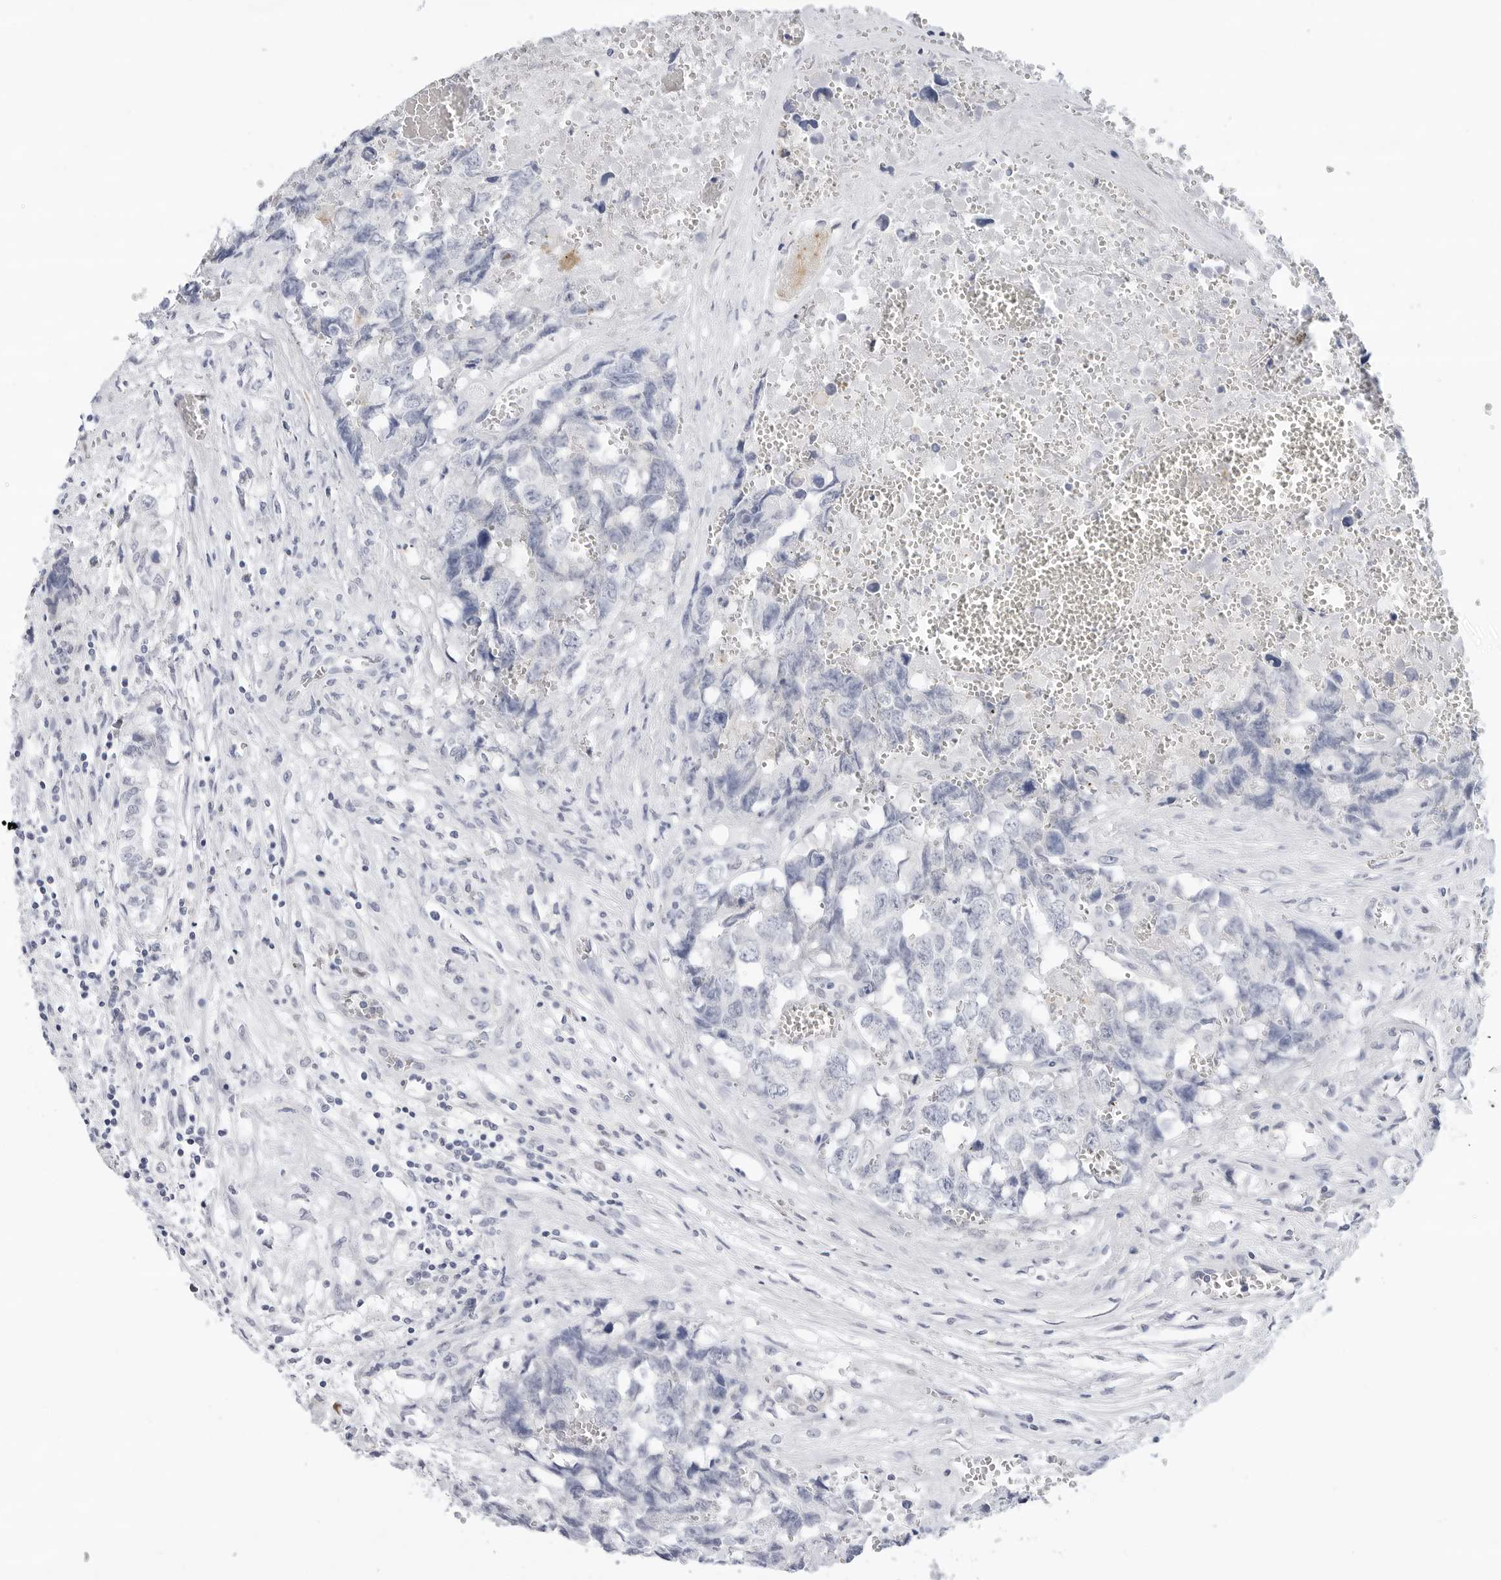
{"staining": {"intensity": "negative", "quantity": "none", "location": "none"}, "tissue": "testis cancer", "cell_type": "Tumor cells", "image_type": "cancer", "snomed": [{"axis": "morphology", "description": "Carcinoma, Embryonal, NOS"}, {"axis": "topography", "description": "Testis"}], "caption": "This is an immunohistochemistry (IHC) histopathology image of human testis cancer (embryonal carcinoma). There is no staining in tumor cells.", "gene": "SLC19A1", "patient": {"sex": "male", "age": 31}}